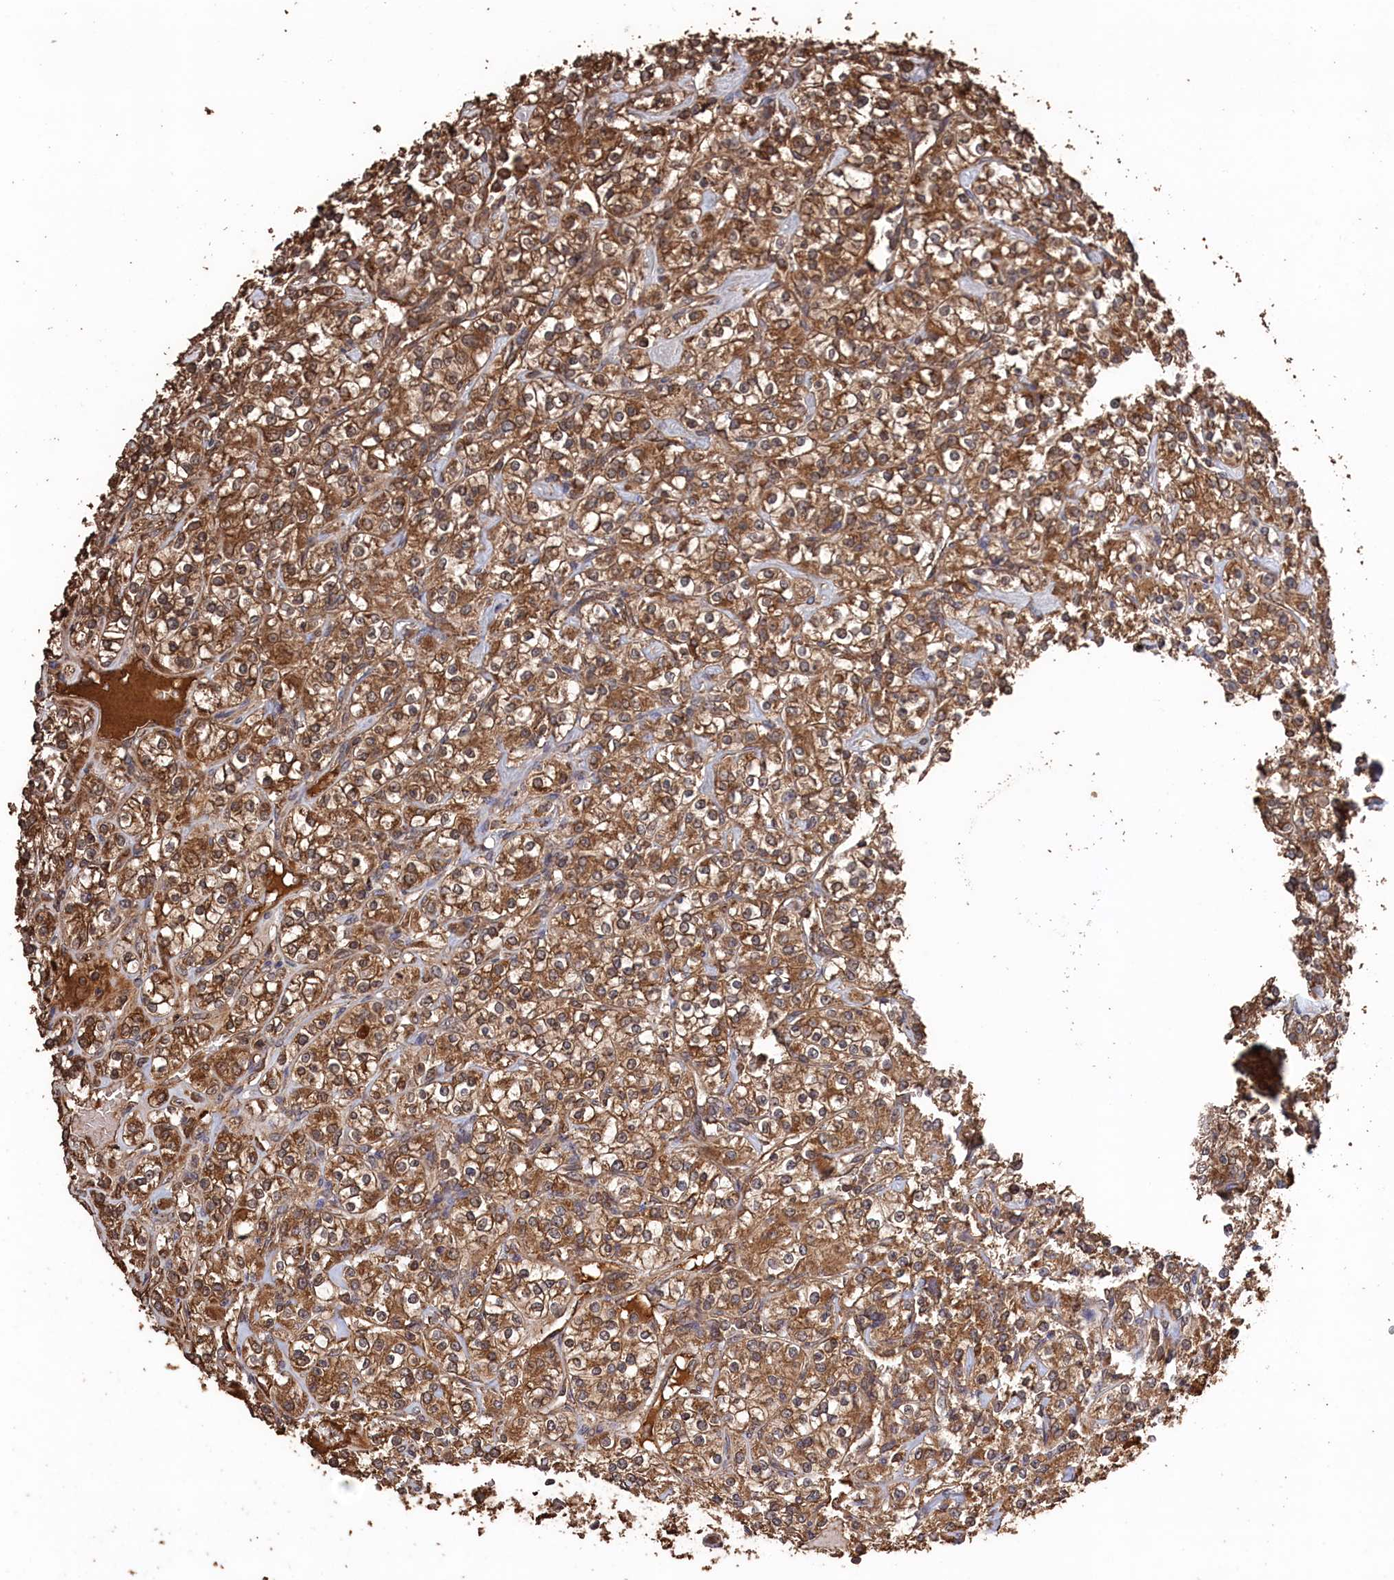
{"staining": {"intensity": "moderate", "quantity": ">75%", "location": "cytoplasmic/membranous"}, "tissue": "renal cancer", "cell_type": "Tumor cells", "image_type": "cancer", "snomed": [{"axis": "morphology", "description": "Adenocarcinoma, NOS"}, {"axis": "topography", "description": "Kidney"}], "caption": "Tumor cells show medium levels of moderate cytoplasmic/membranous positivity in about >75% of cells in human renal cancer (adenocarcinoma).", "gene": "SNX33", "patient": {"sex": "male", "age": 77}}